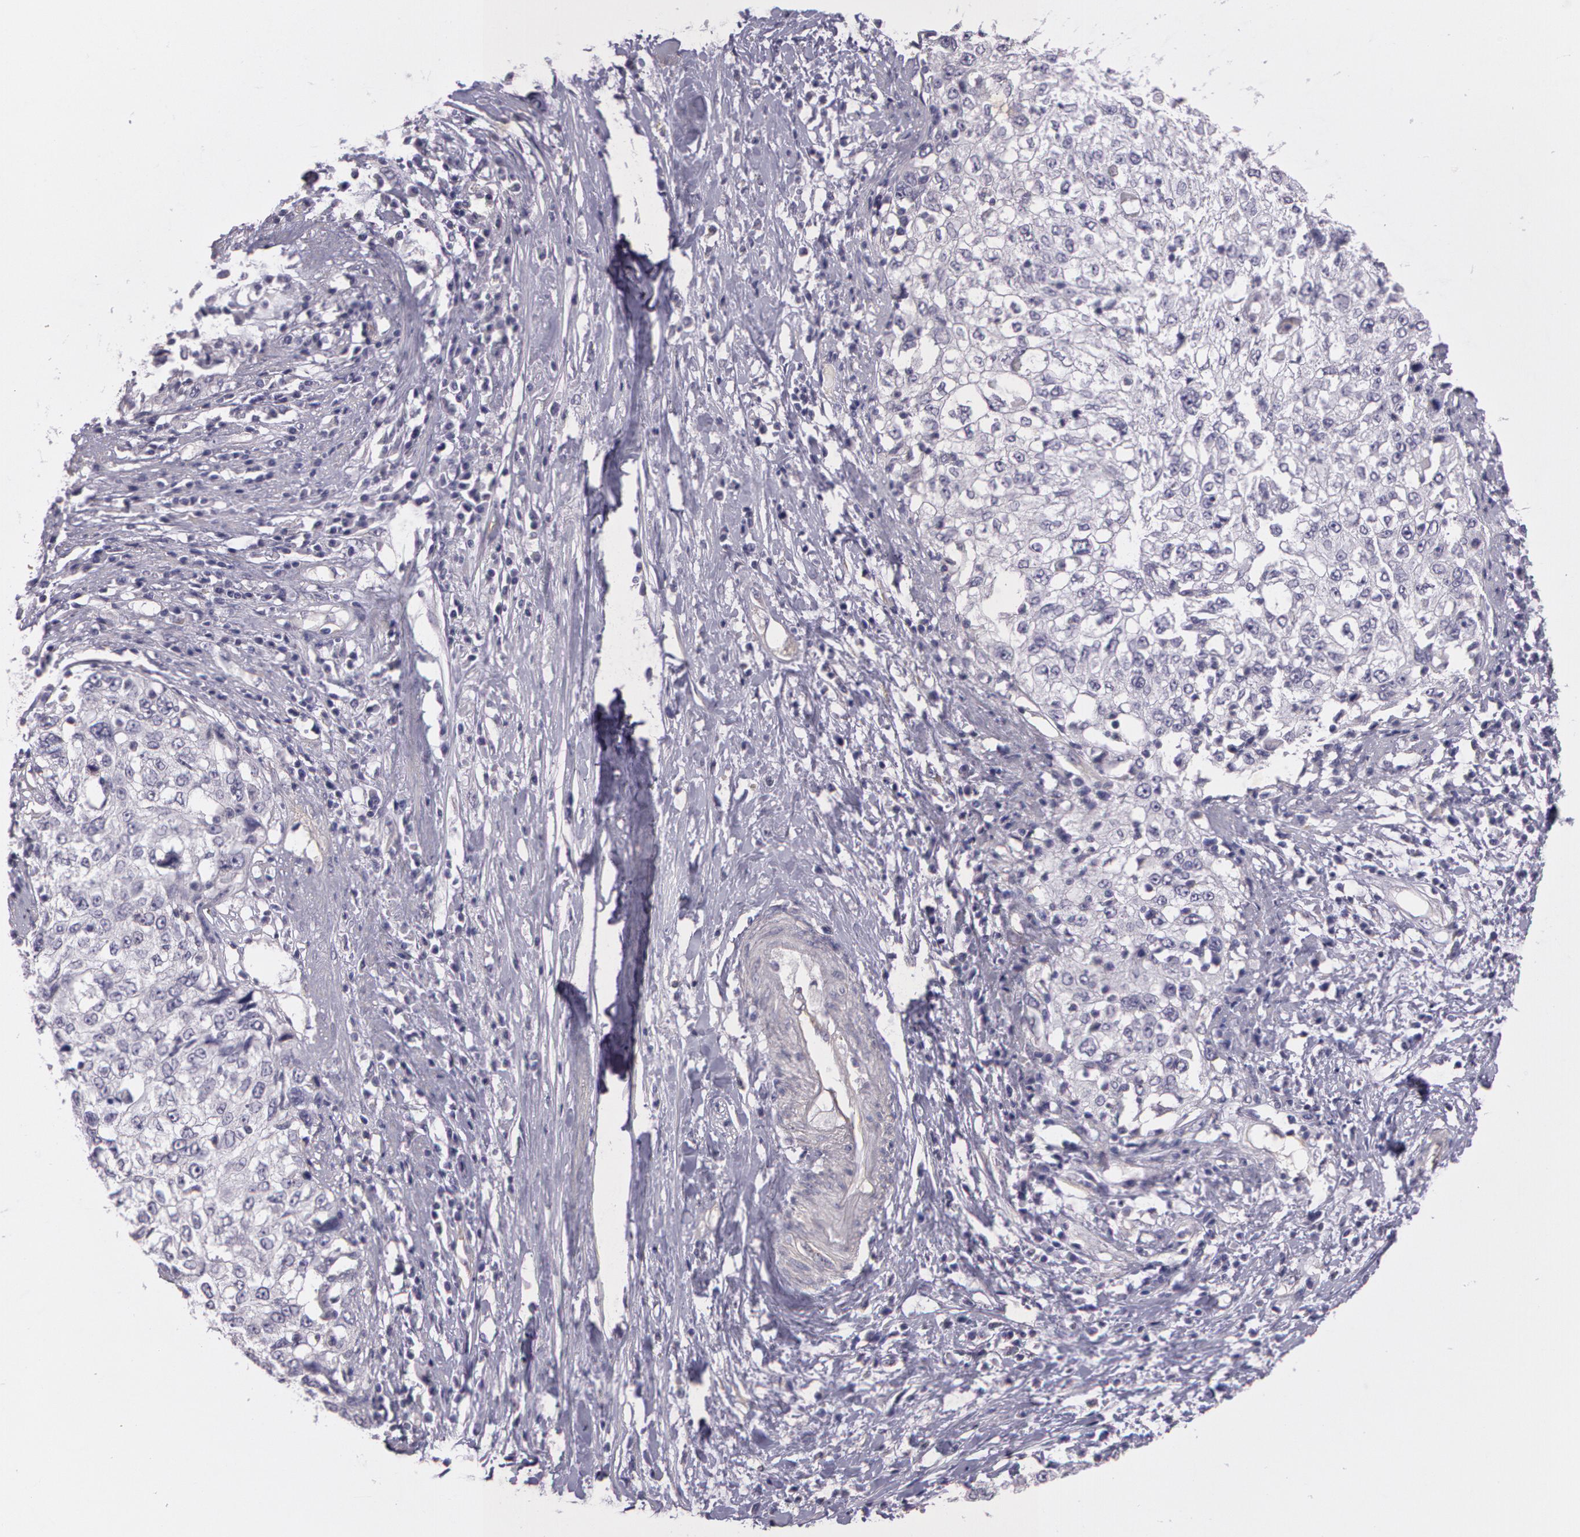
{"staining": {"intensity": "negative", "quantity": "none", "location": "none"}, "tissue": "cervical cancer", "cell_type": "Tumor cells", "image_type": "cancer", "snomed": [{"axis": "morphology", "description": "Squamous cell carcinoma, NOS"}, {"axis": "topography", "description": "Cervix"}], "caption": "DAB (3,3'-diaminobenzidine) immunohistochemical staining of cervical squamous cell carcinoma exhibits no significant expression in tumor cells.", "gene": "G2E3", "patient": {"sex": "female", "age": 57}}